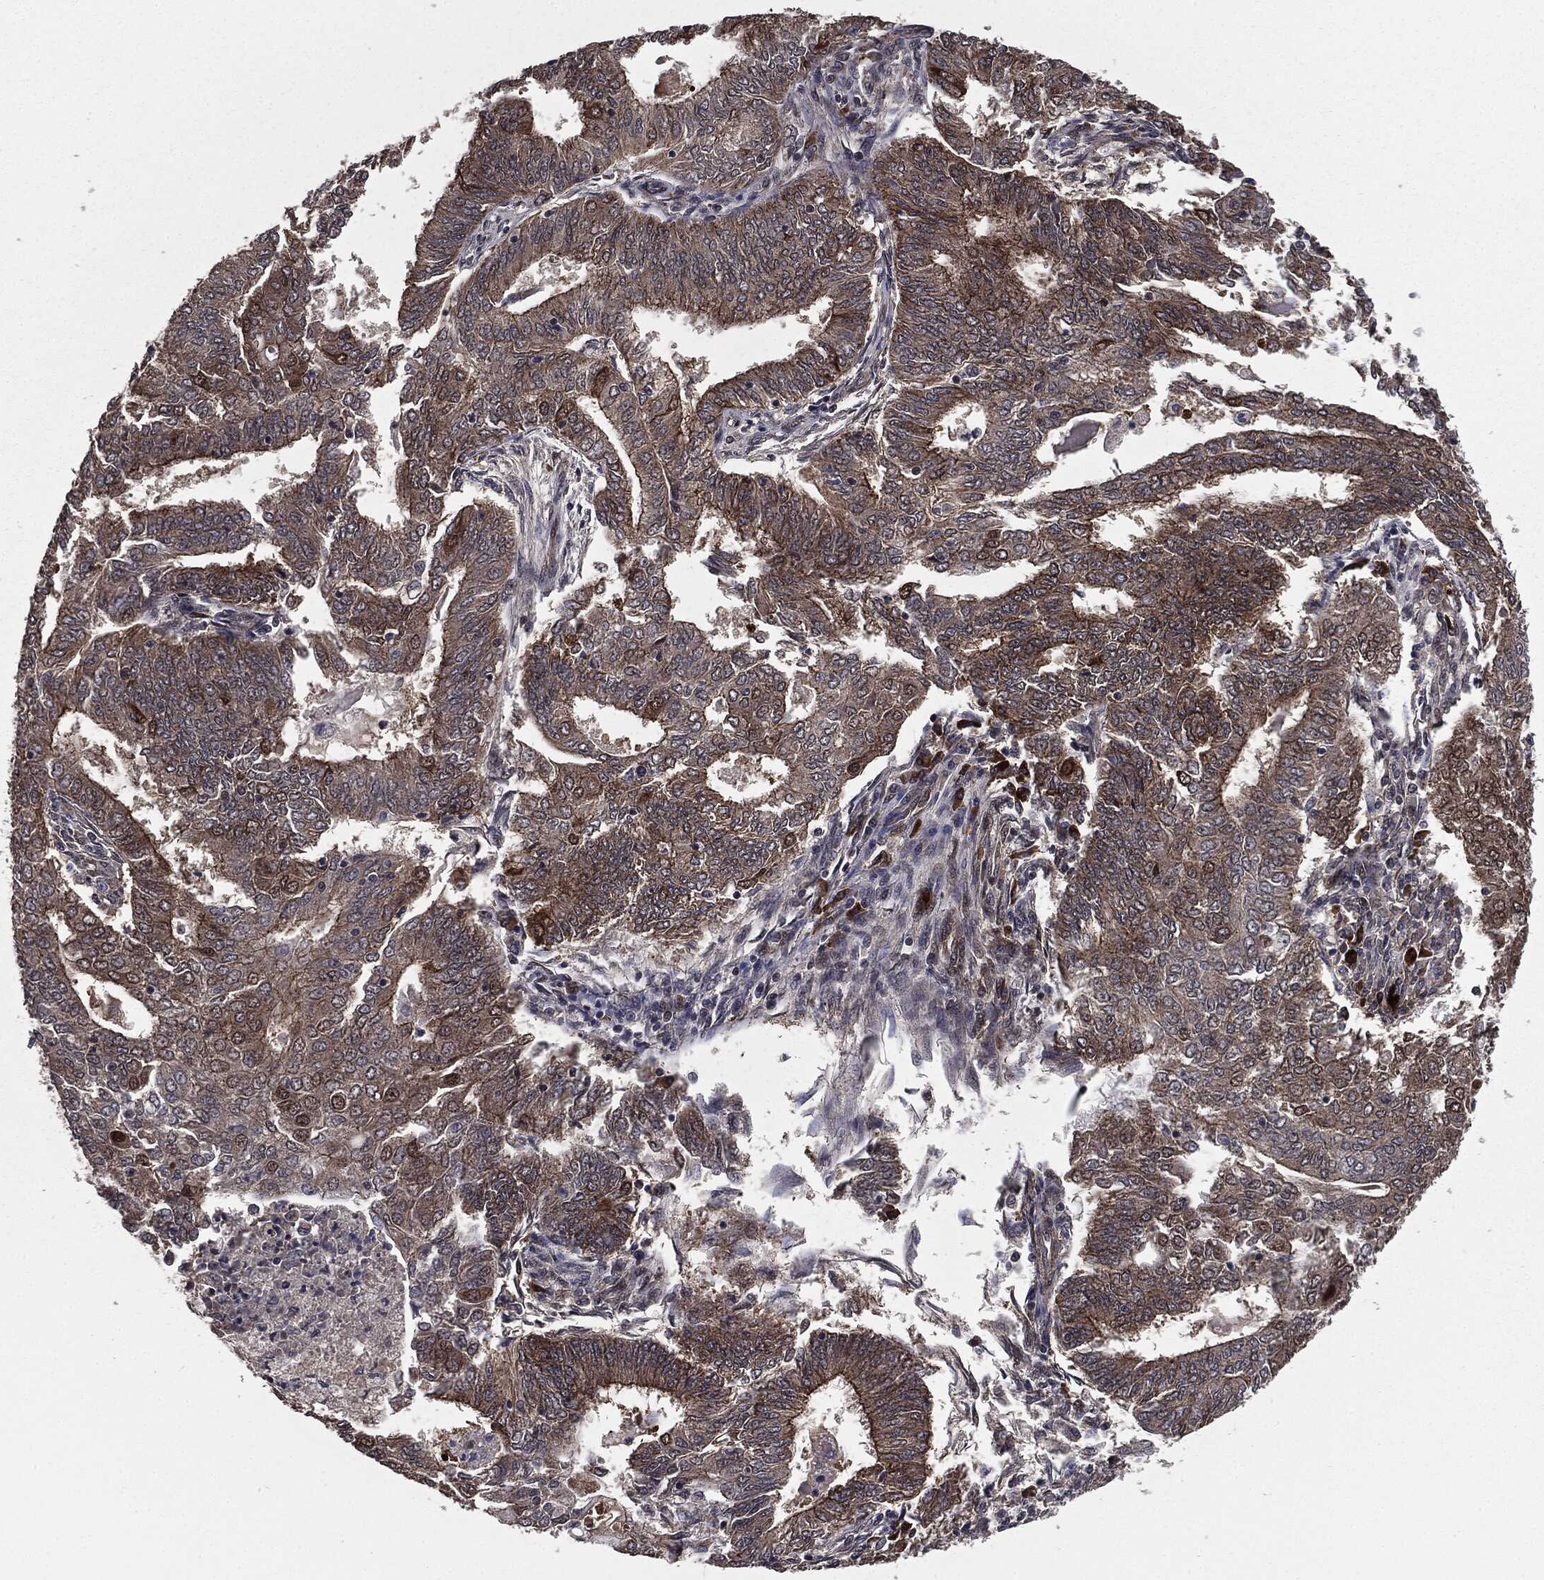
{"staining": {"intensity": "strong", "quantity": "<25%", "location": "cytoplasmic/membranous"}, "tissue": "endometrial cancer", "cell_type": "Tumor cells", "image_type": "cancer", "snomed": [{"axis": "morphology", "description": "Adenocarcinoma, NOS"}, {"axis": "topography", "description": "Endometrium"}], "caption": "This histopathology image displays IHC staining of human endometrial adenocarcinoma, with medium strong cytoplasmic/membranous staining in about <25% of tumor cells.", "gene": "PTPA", "patient": {"sex": "female", "age": 62}}